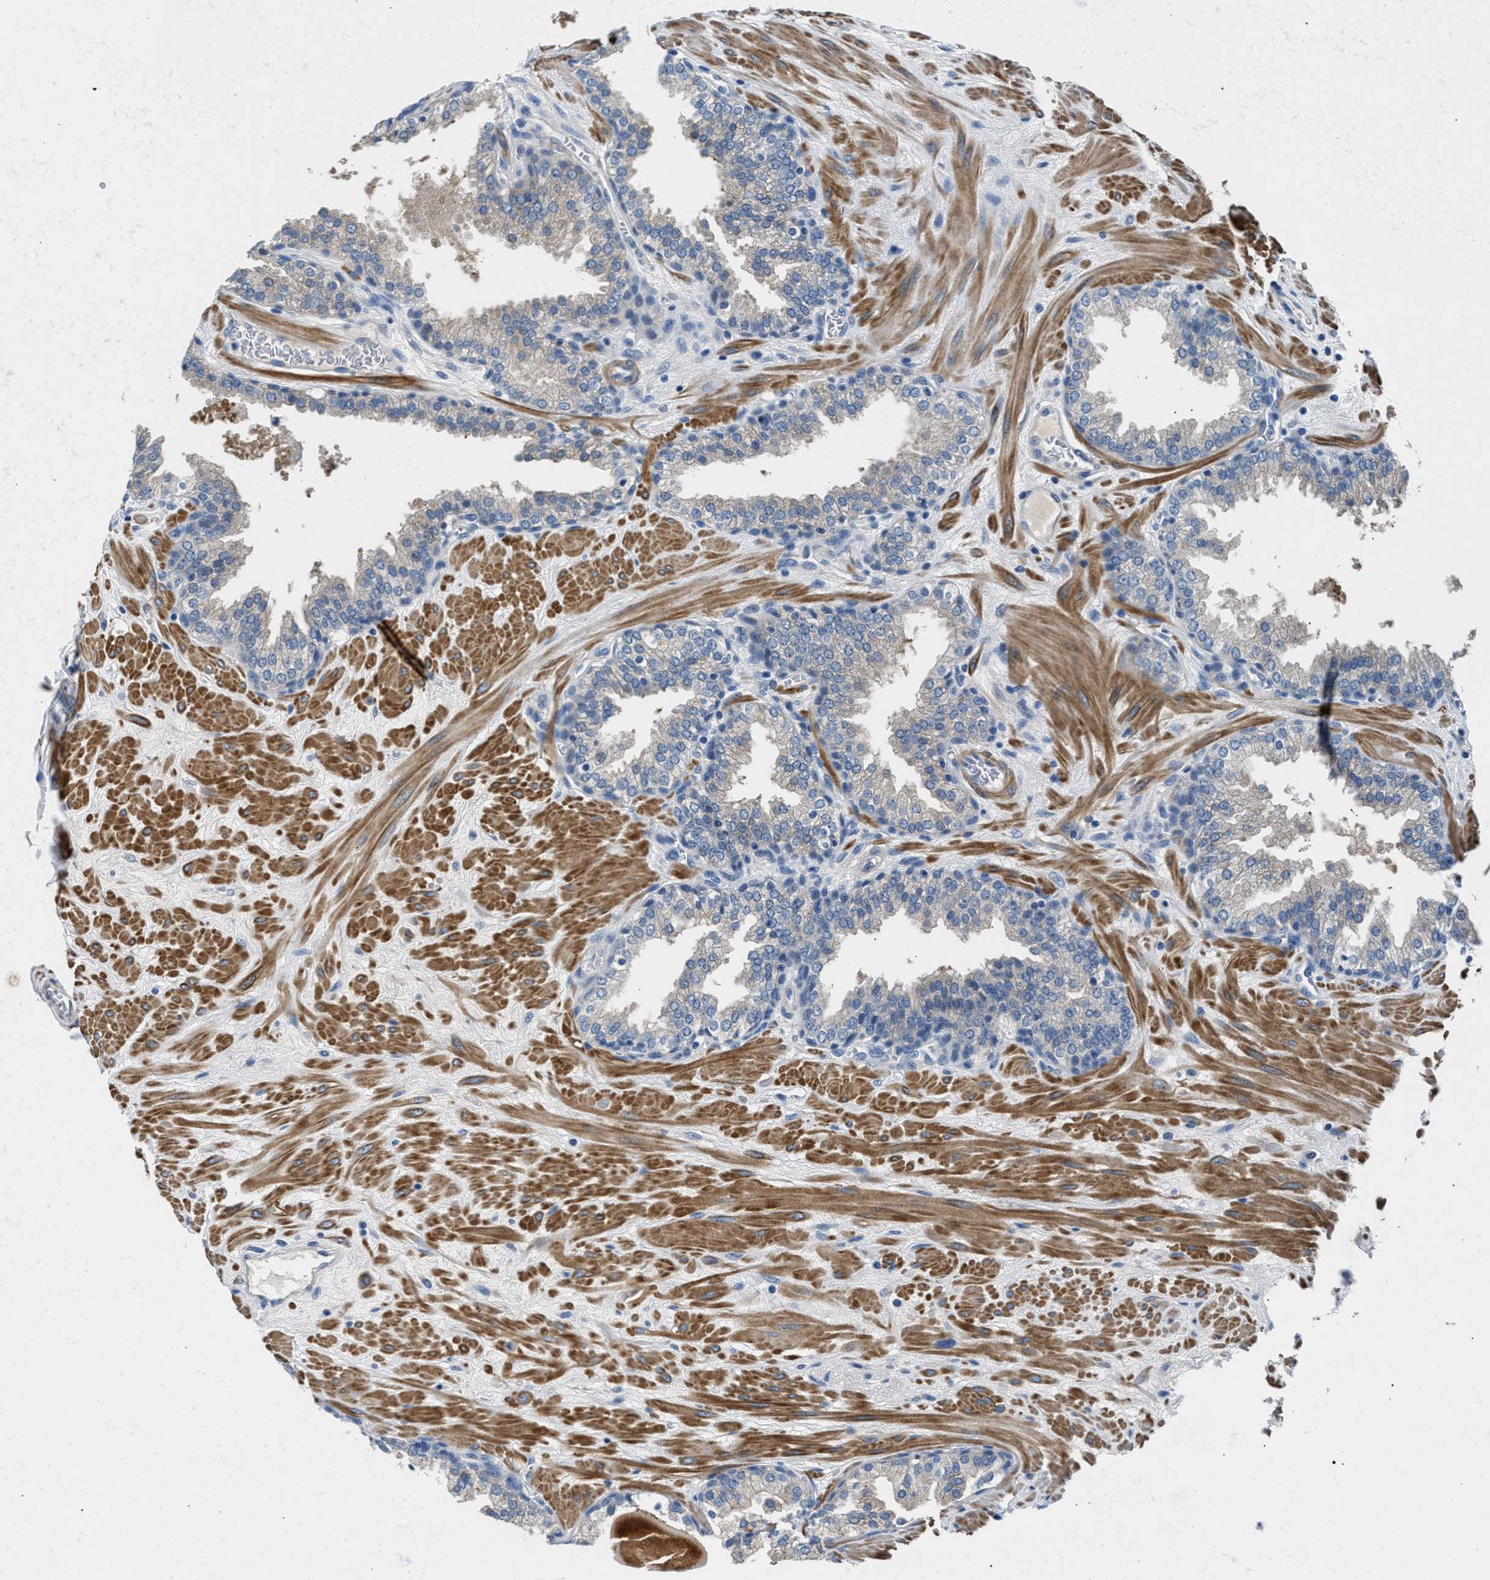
{"staining": {"intensity": "weak", "quantity": "25%-75%", "location": "cytoplasmic/membranous"}, "tissue": "prostate", "cell_type": "Glandular cells", "image_type": "normal", "snomed": [{"axis": "morphology", "description": "Normal tissue, NOS"}, {"axis": "topography", "description": "Prostate"}], "caption": "Immunohistochemical staining of benign prostate demonstrates weak cytoplasmic/membranous protein expression in approximately 25%-75% of glandular cells.", "gene": "CDRT4", "patient": {"sex": "male", "age": 51}}